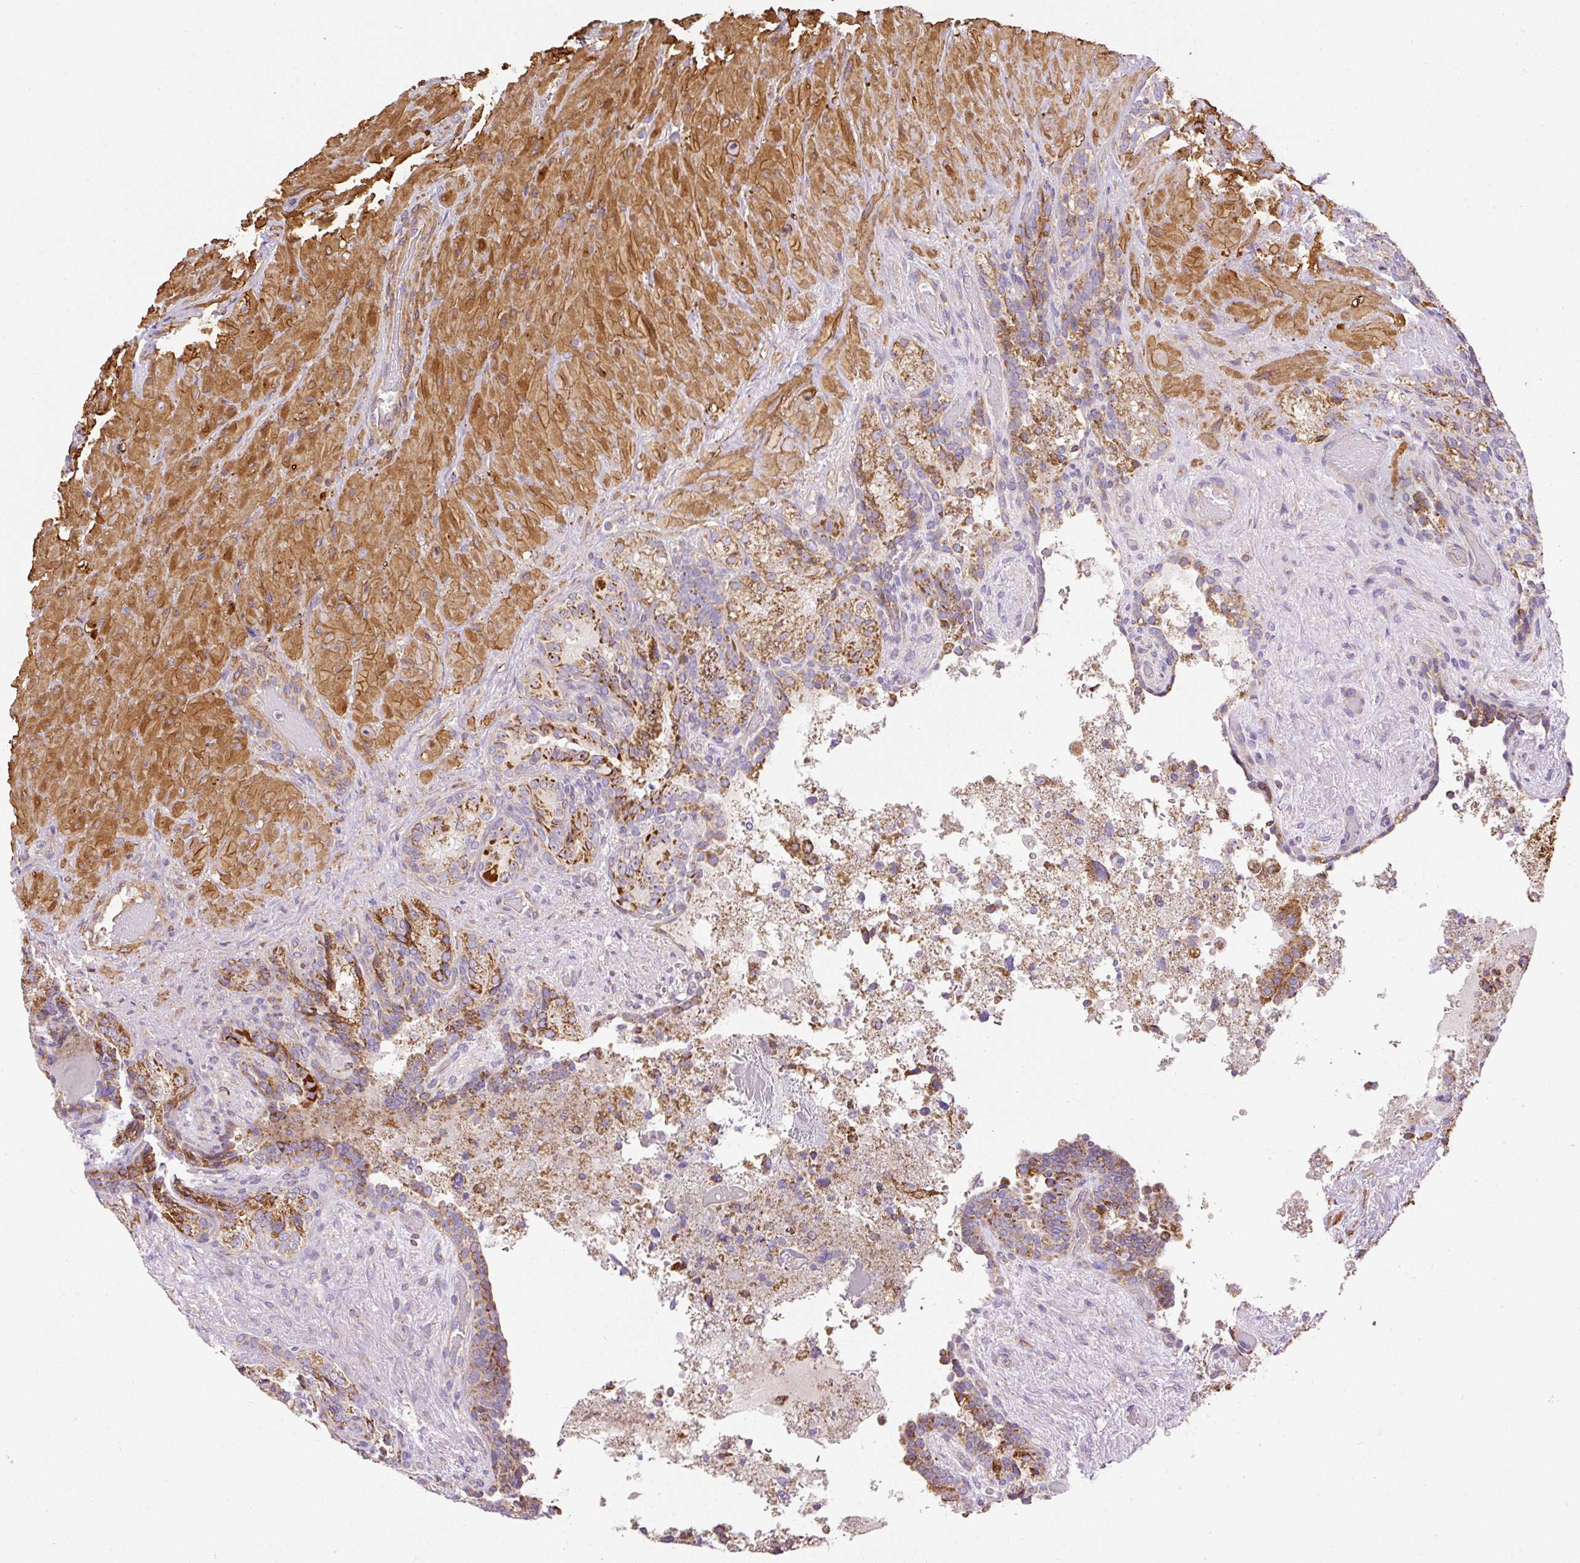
{"staining": {"intensity": "strong", "quantity": "25%-75%", "location": "cytoplasmic/membranous"}, "tissue": "seminal vesicle", "cell_type": "Glandular cells", "image_type": "normal", "snomed": [{"axis": "morphology", "description": "Normal tissue, NOS"}, {"axis": "topography", "description": "Seminal veicle"}], "caption": "Immunohistochemical staining of unremarkable human seminal vesicle exhibits strong cytoplasmic/membranous protein expression in approximately 25%-75% of glandular cells. Ihc stains the protein of interest in brown and the nuclei are stained blue.", "gene": "NDUFAF2", "patient": {"sex": "male", "age": 69}}